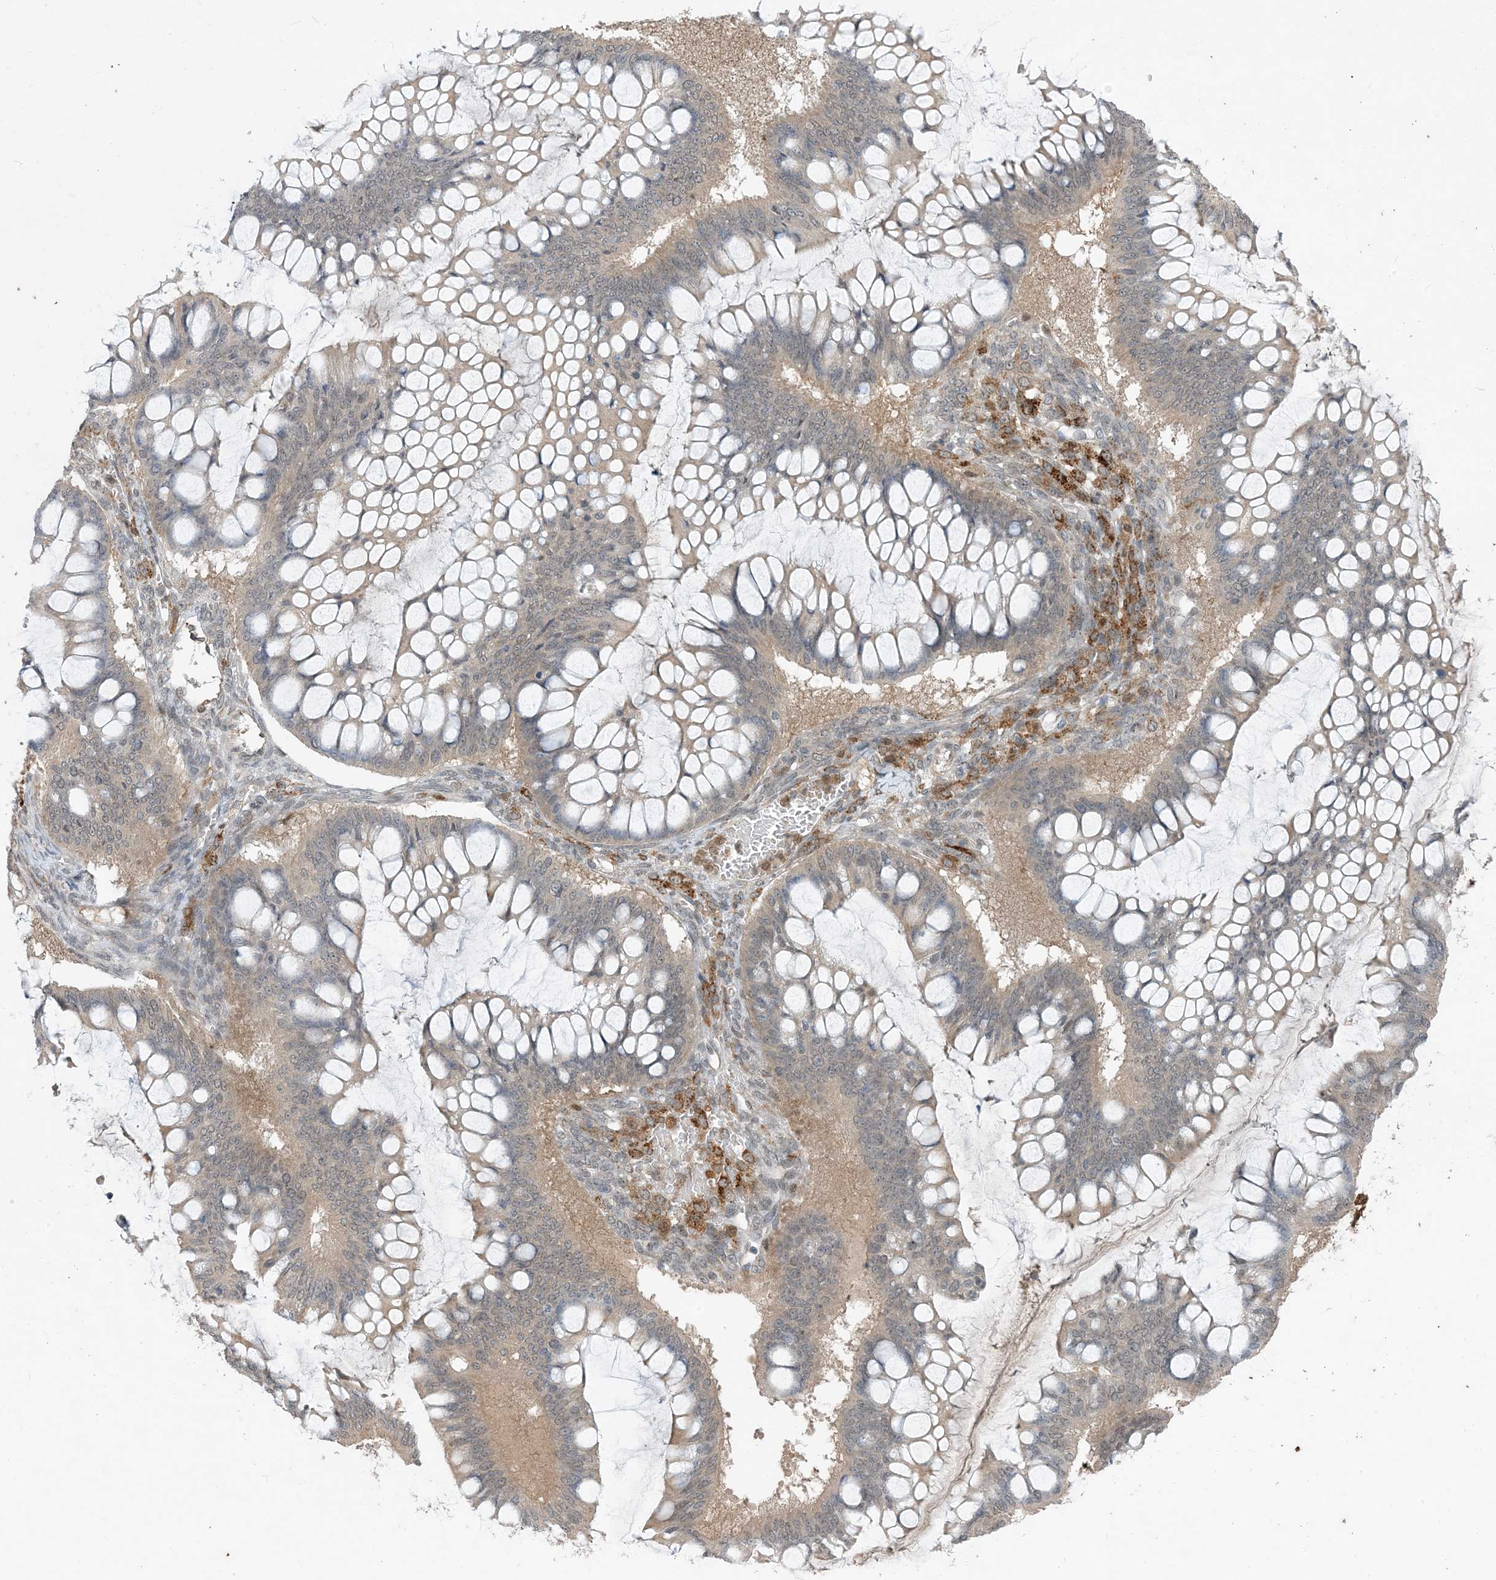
{"staining": {"intensity": "negative", "quantity": "none", "location": "none"}, "tissue": "ovarian cancer", "cell_type": "Tumor cells", "image_type": "cancer", "snomed": [{"axis": "morphology", "description": "Cystadenocarcinoma, mucinous, NOS"}, {"axis": "topography", "description": "Ovary"}], "caption": "This micrograph is of ovarian mucinous cystadenocarcinoma stained with immunohistochemistry (IHC) to label a protein in brown with the nuclei are counter-stained blue. There is no staining in tumor cells.", "gene": "NAGK", "patient": {"sex": "female", "age": 73}}